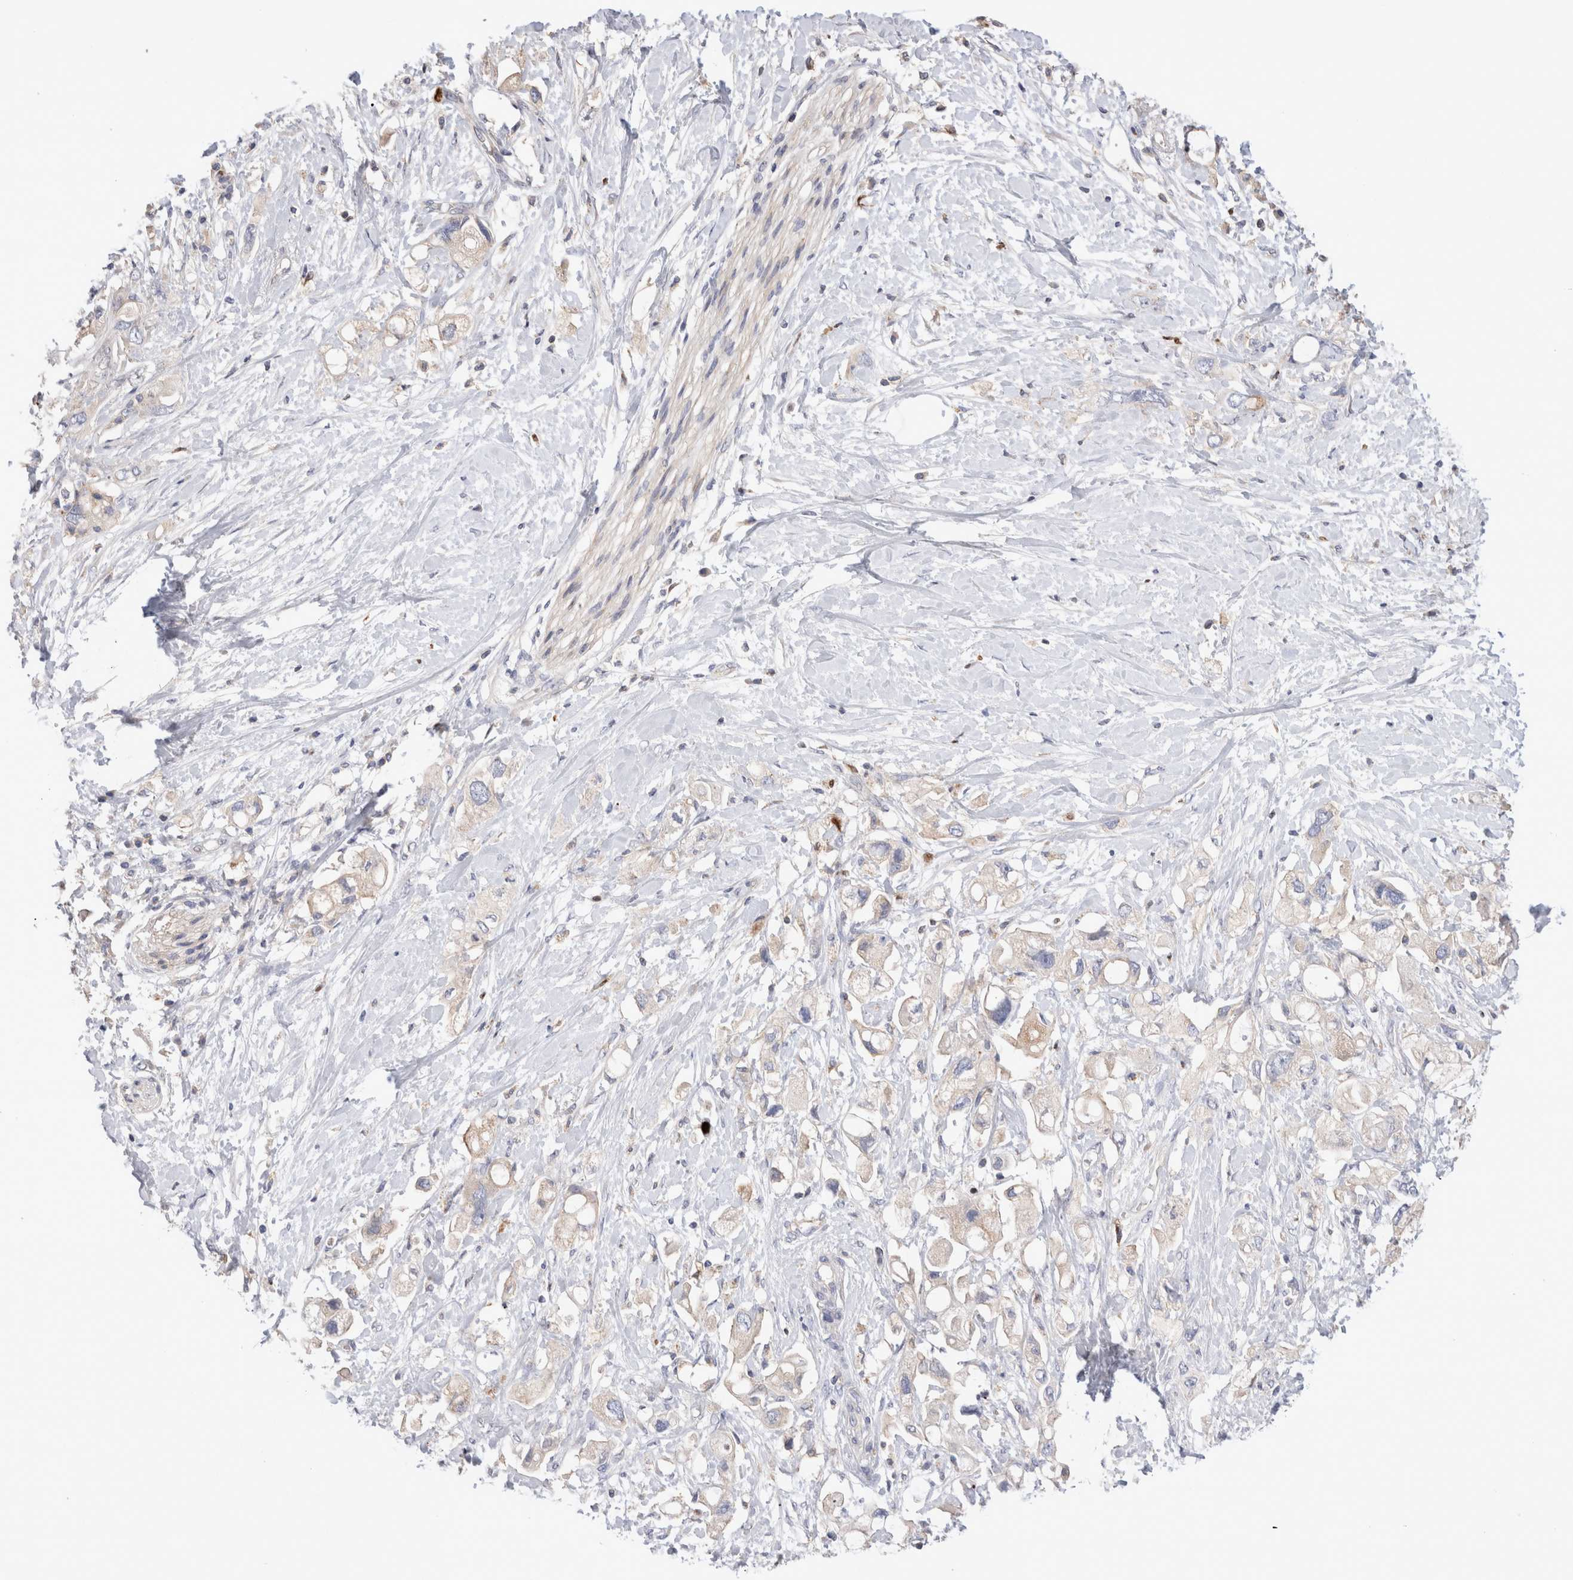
{"staining": {"intensity": "weak", "quantity": ">75%", "location": "cytoplasmic/membranous"}, "tissue": "pancreatic cancer", "cell_type": "Tumor cells", "image_type": "cancer", "snomed": [{"axis": "morphology", "description": "Adenocarcinoma, NOS"}, {"axis": "topography", "description": "Pancreas"}], "caption": "Immunohistochemistry micrograph of human pancreatic adenocarcinoma stained for a protein (brown), which exhibits low levels of weak cytoplasmic/membranous positivity in approximately >75% of tumor cells.", "gene": "NXT2", "patient": {"sex": "female", "age": 56}}